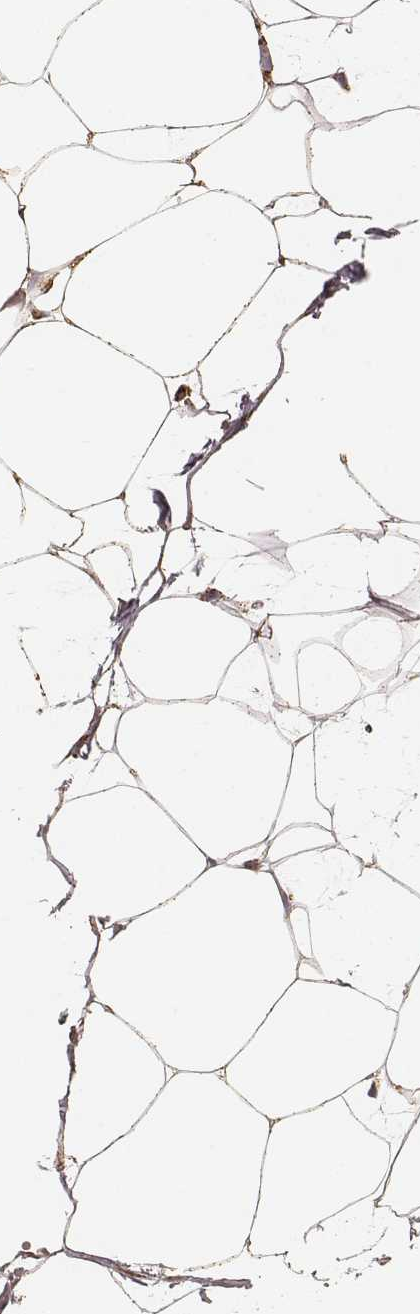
{"staining": {"intensity": "strong", "quantity": ">75%", "location": "cytoplasmic/membranous"}, "tissue": "adipose tissue", "cell_type": "Adipocytes", "image_type": "normal", "snomed": [{"axis": "morphology", "description": "Normal tissue, NOS"}, {"axis": "topography", "description": "Adipose tissue"}], "caption": "This micrograph demonstrates IHC staining of normal human adipose tissue, with high strong cytoplasmic/membranous expression in about >75% of adipocytes.", "gene": "CS", "patient": {"sex": "male", "age": 57}}